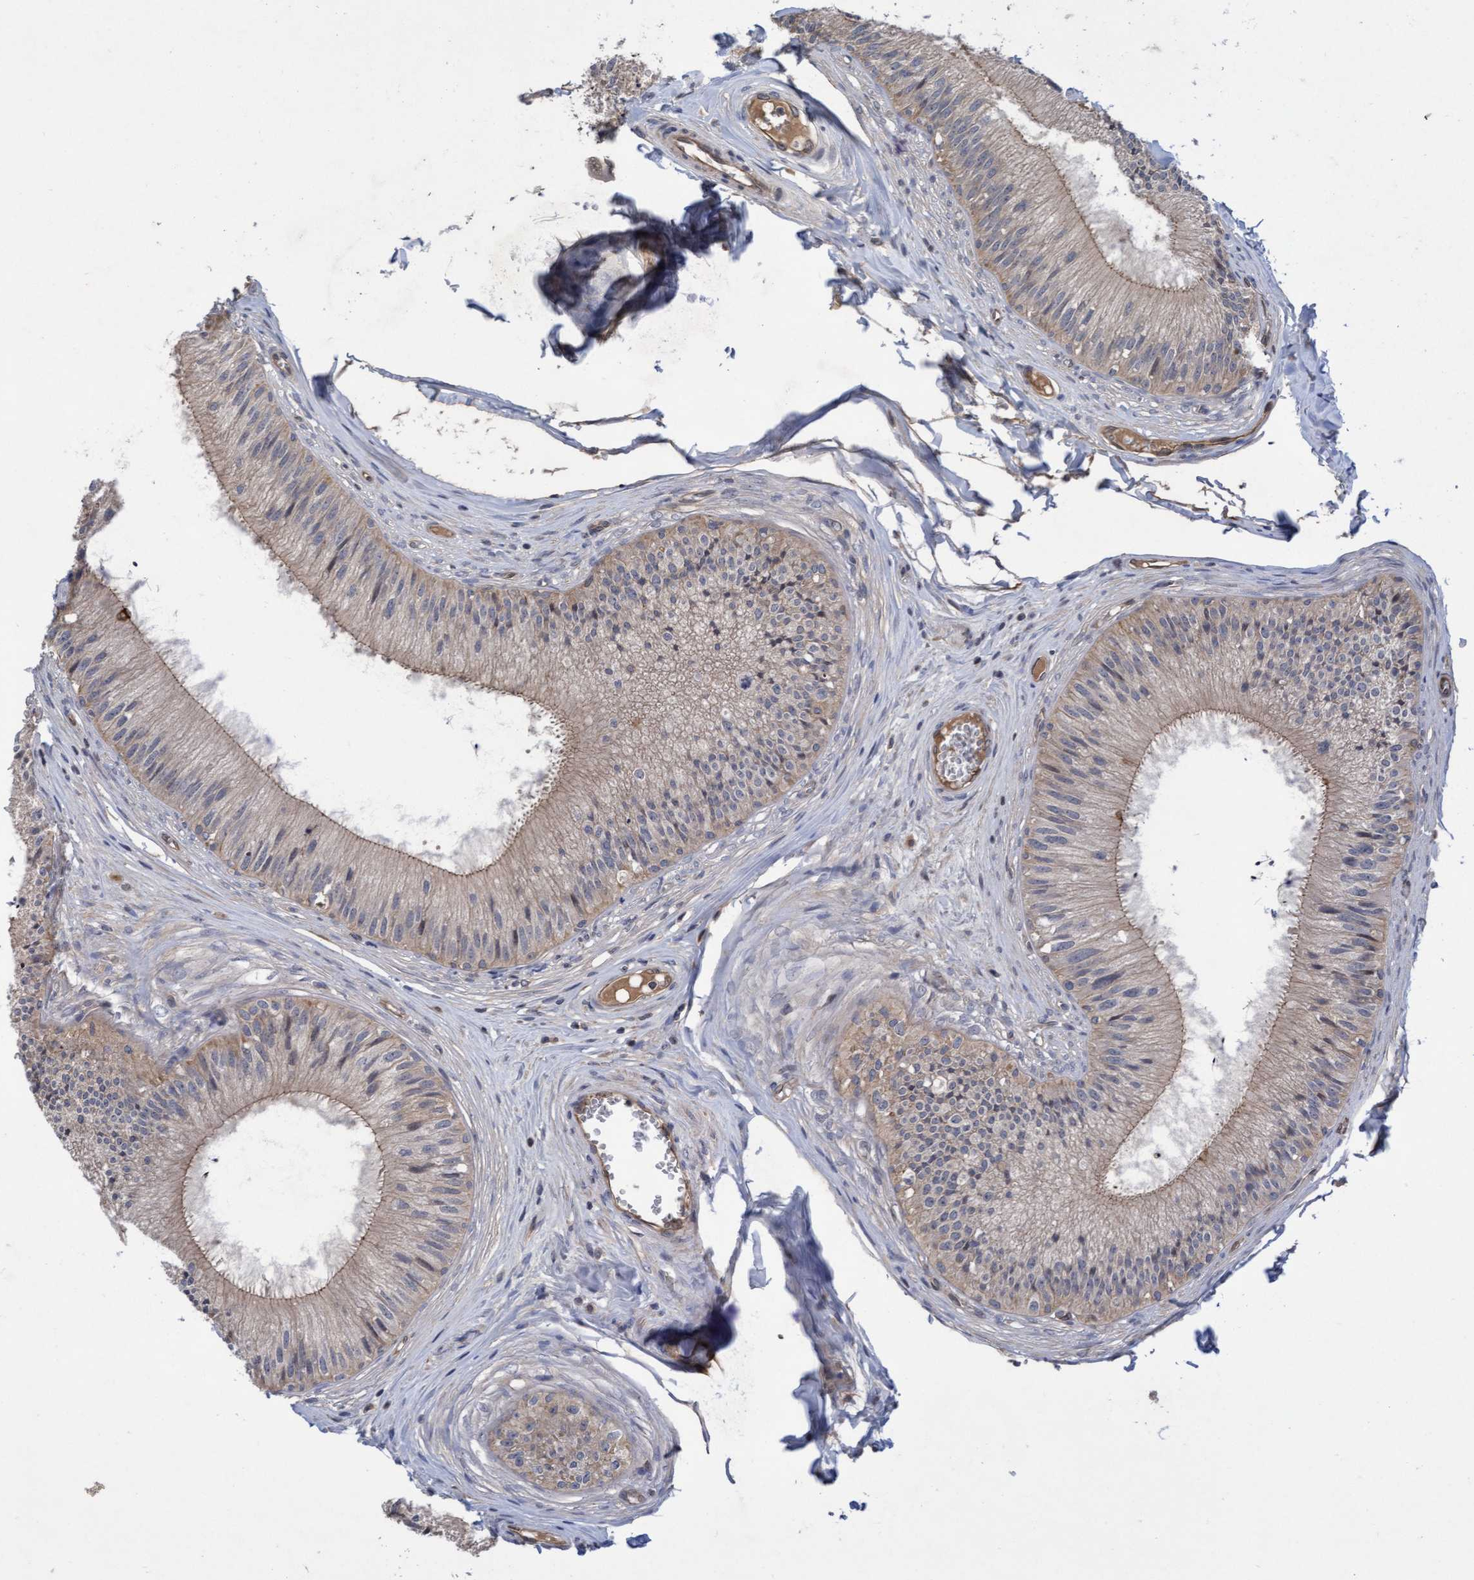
{"staining": {"intensity": "moderate", "quantity": "<25%", "location": "cytoplasmic/membranous"}, "tissue": "epididymis", "cell_type": "Glandular cells", "image_type": "normal", "snomed": [{"axis": "morphology", "description": "Normal tissue, NOS"}, {"axis": "topography", "description": "Epididymis"}], "caption": "Protein positivity by immunohistochemistry reveals moderate cytoplasmic/membranous staining in approximately <25% of glandular cells in benign epididymis. The staining is performed using DAB brown chromogen to label protein expression. The nuclei are counter-stained blue using hematoxylin.", "gene": "COBL", "patient": {"sex": "male", "age": 31}}